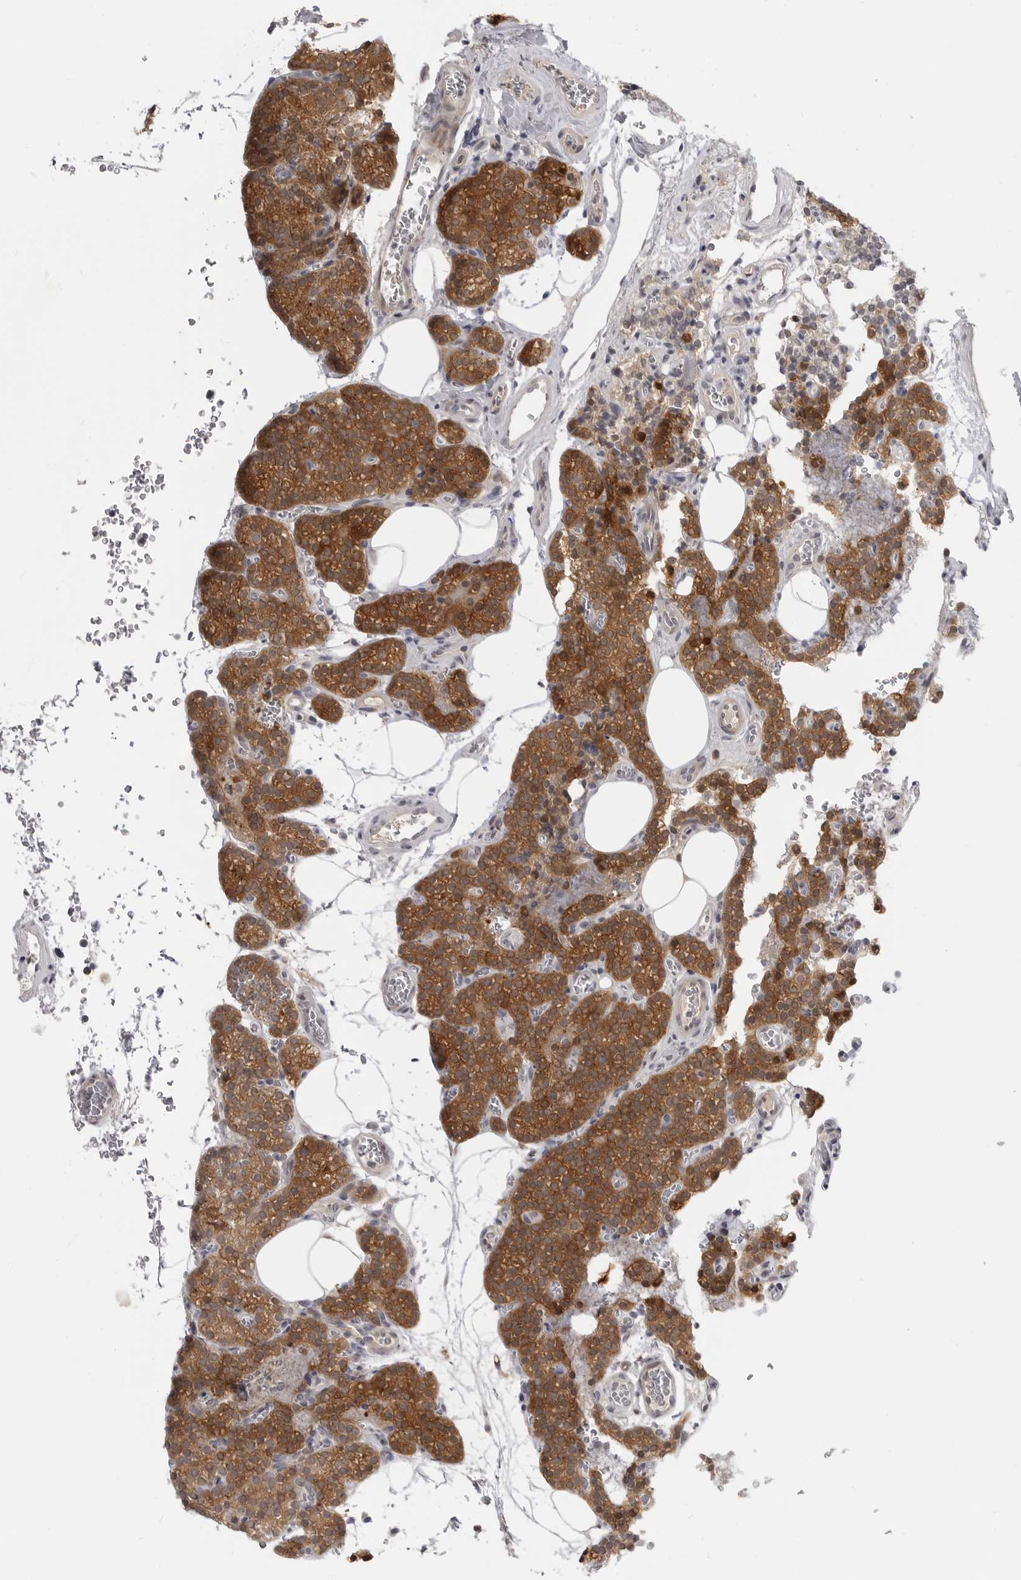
{"staining": {"intensity": "strong", "quantity": ">75%", "location": "cytoplasmic/membranous,nuclear"}, "tissue": "parathyroid gland", "cell_type": "Glandular cells", "image_type": "normal", "snomed": [{"axis": "morphology", "description": "Normal tissue, NOS"}, {"axis": "topography", "description": "Parathyroid gland"}], "caption": "High-magnification brightfield microscopy of normal parathyroid gland stained with DAB (3,3'-diaminobenzidine) (brown) and counterstained with hematoxylin (blue). glandular cells exhibit strong cytoplasmic/membranous,nuclear staining is seen in approximately>75% of cells. Nuclei are stained in blue.", "gene": "CTIF", "patient": {"sex": "female", "age": 64}}